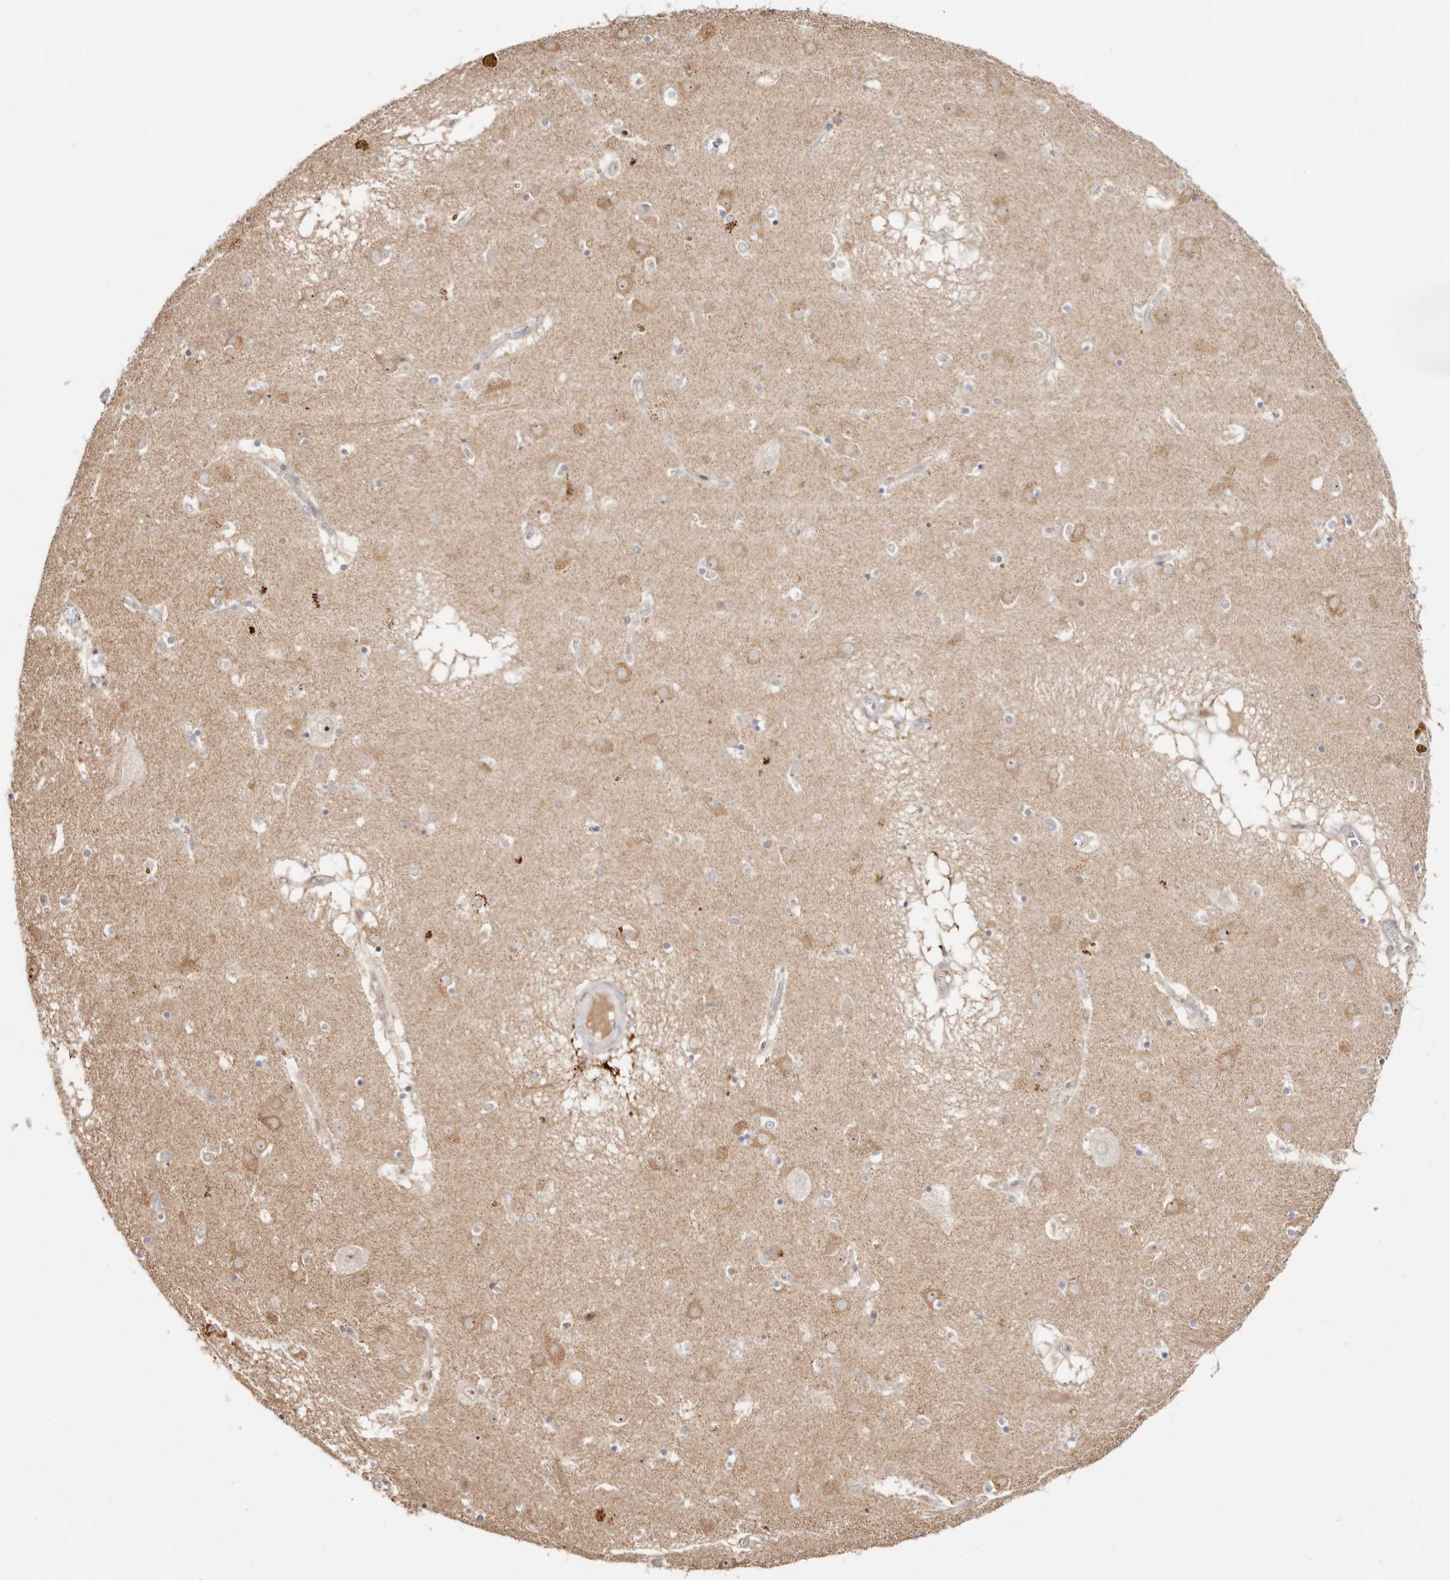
{"staining": {"intensity": "weak", "quantity": "<25%", "location": "cytoplasmic/membranous"}, "tissue": "caudate", "cell_type": "Glial cells", "image_type": "normal", "snomed": [{"axis": "morphology", "description": "Normal tissue, NOS"}, {"axis": "topography", "description": "Lateral ventricle wall"}], "caption": "IHC image of benign caudate: human caudate stained with DAB demonstrates no significant protein expression in glial cells. (DAB (3,3'-diaminobenzidine) immunohistochemistry with hematoxylin counter stain).", "gene": "ODF2L", "patient": {"sex": "male", "age": 70}}